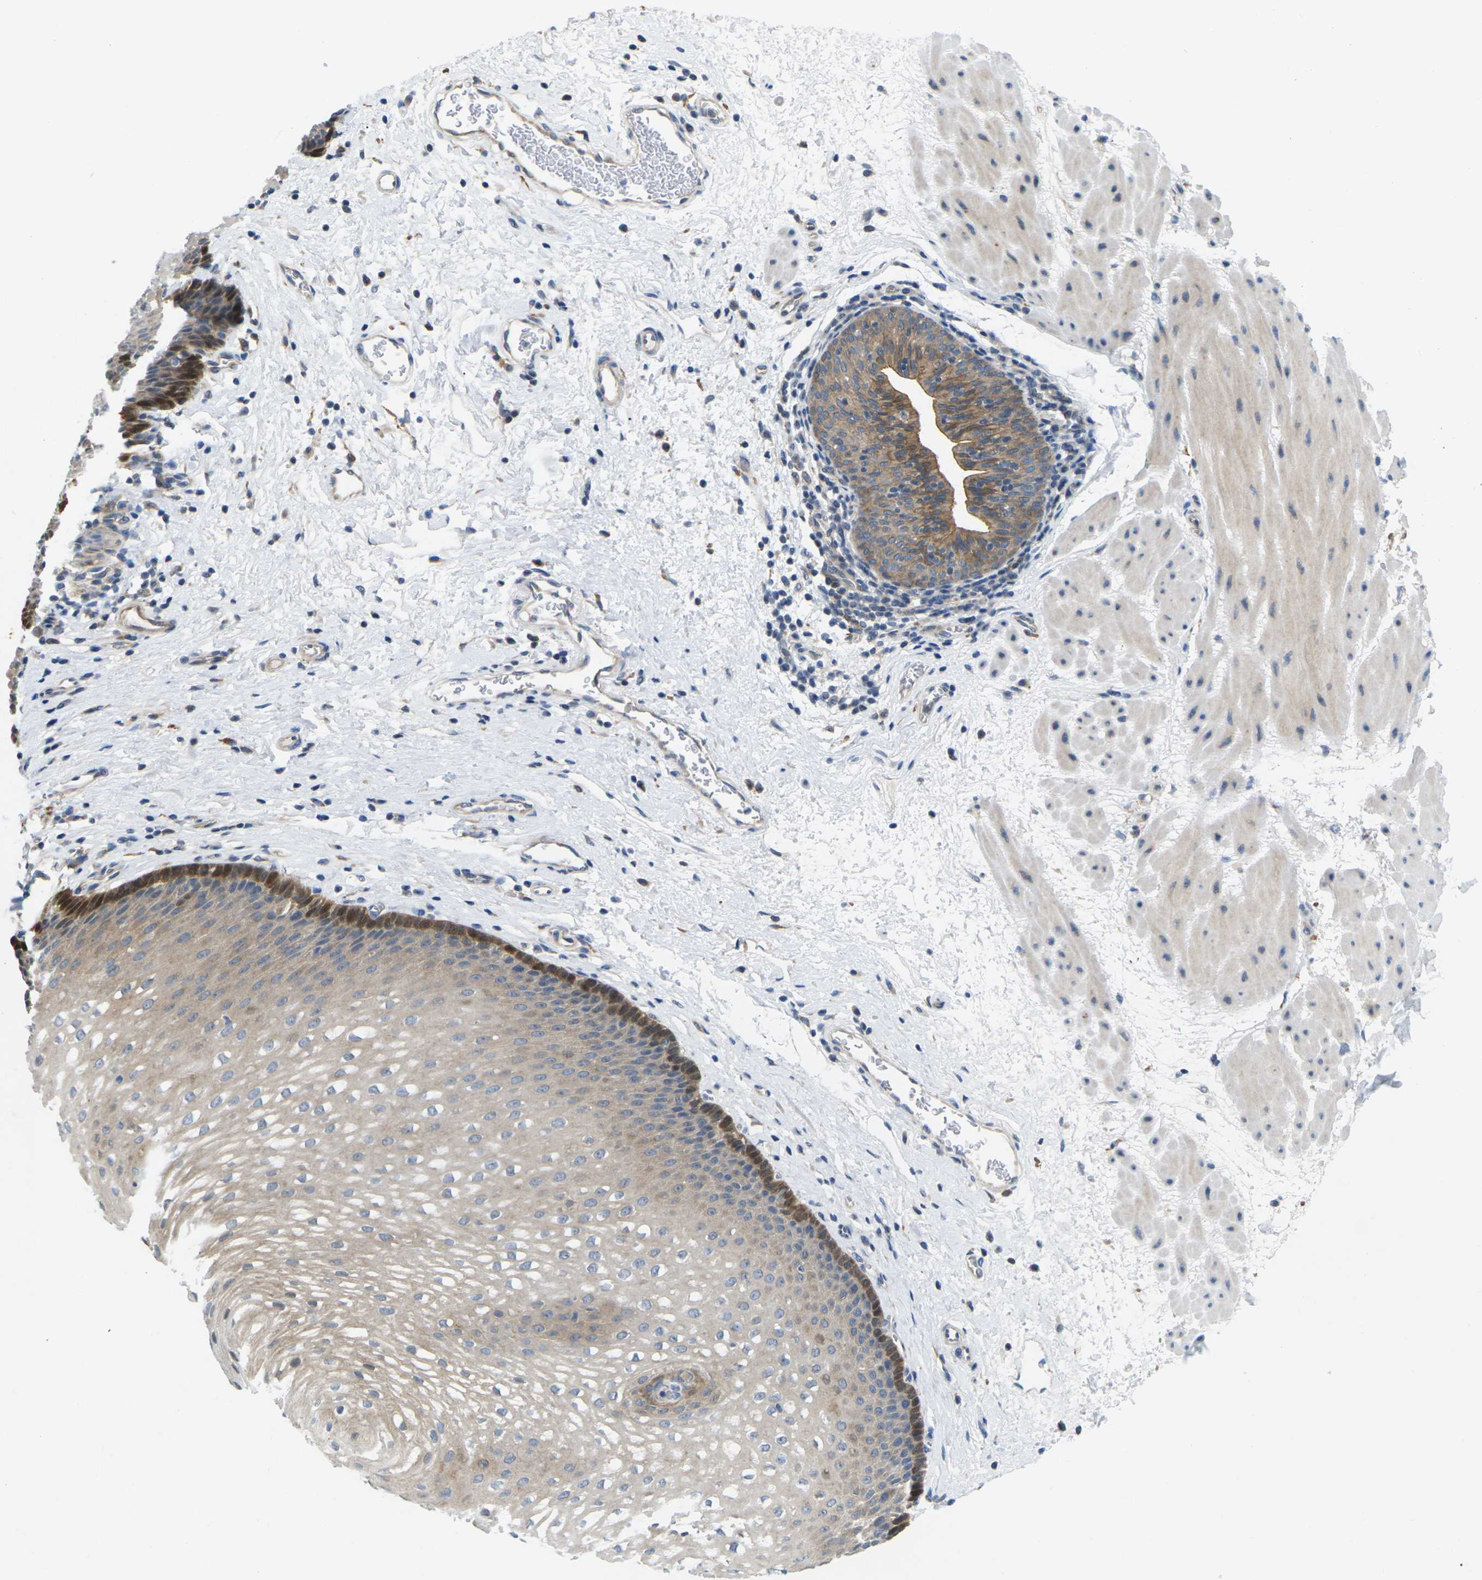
{"staining": {"intensity": "moderate", "quantity": "<25%", "location": "cytoplasmic/membranous"}, "tissue": "esophagus", "cell_type": "Squamous epithelial cells", "image_type": "normal", "snomed": [{"axis": "morphology", "description": "Normal tissue, NOS"}, {"axis": "topography", "description": "Esophagus"}], "caption": "Human esophagus stained with a brown dye demonstrates moderate cytoplasmic/membranous positive staining in about <25% of squamous epithelial cells.", "gene": "SCNN1A", "patient": {"sex": "male", "age": 48}}